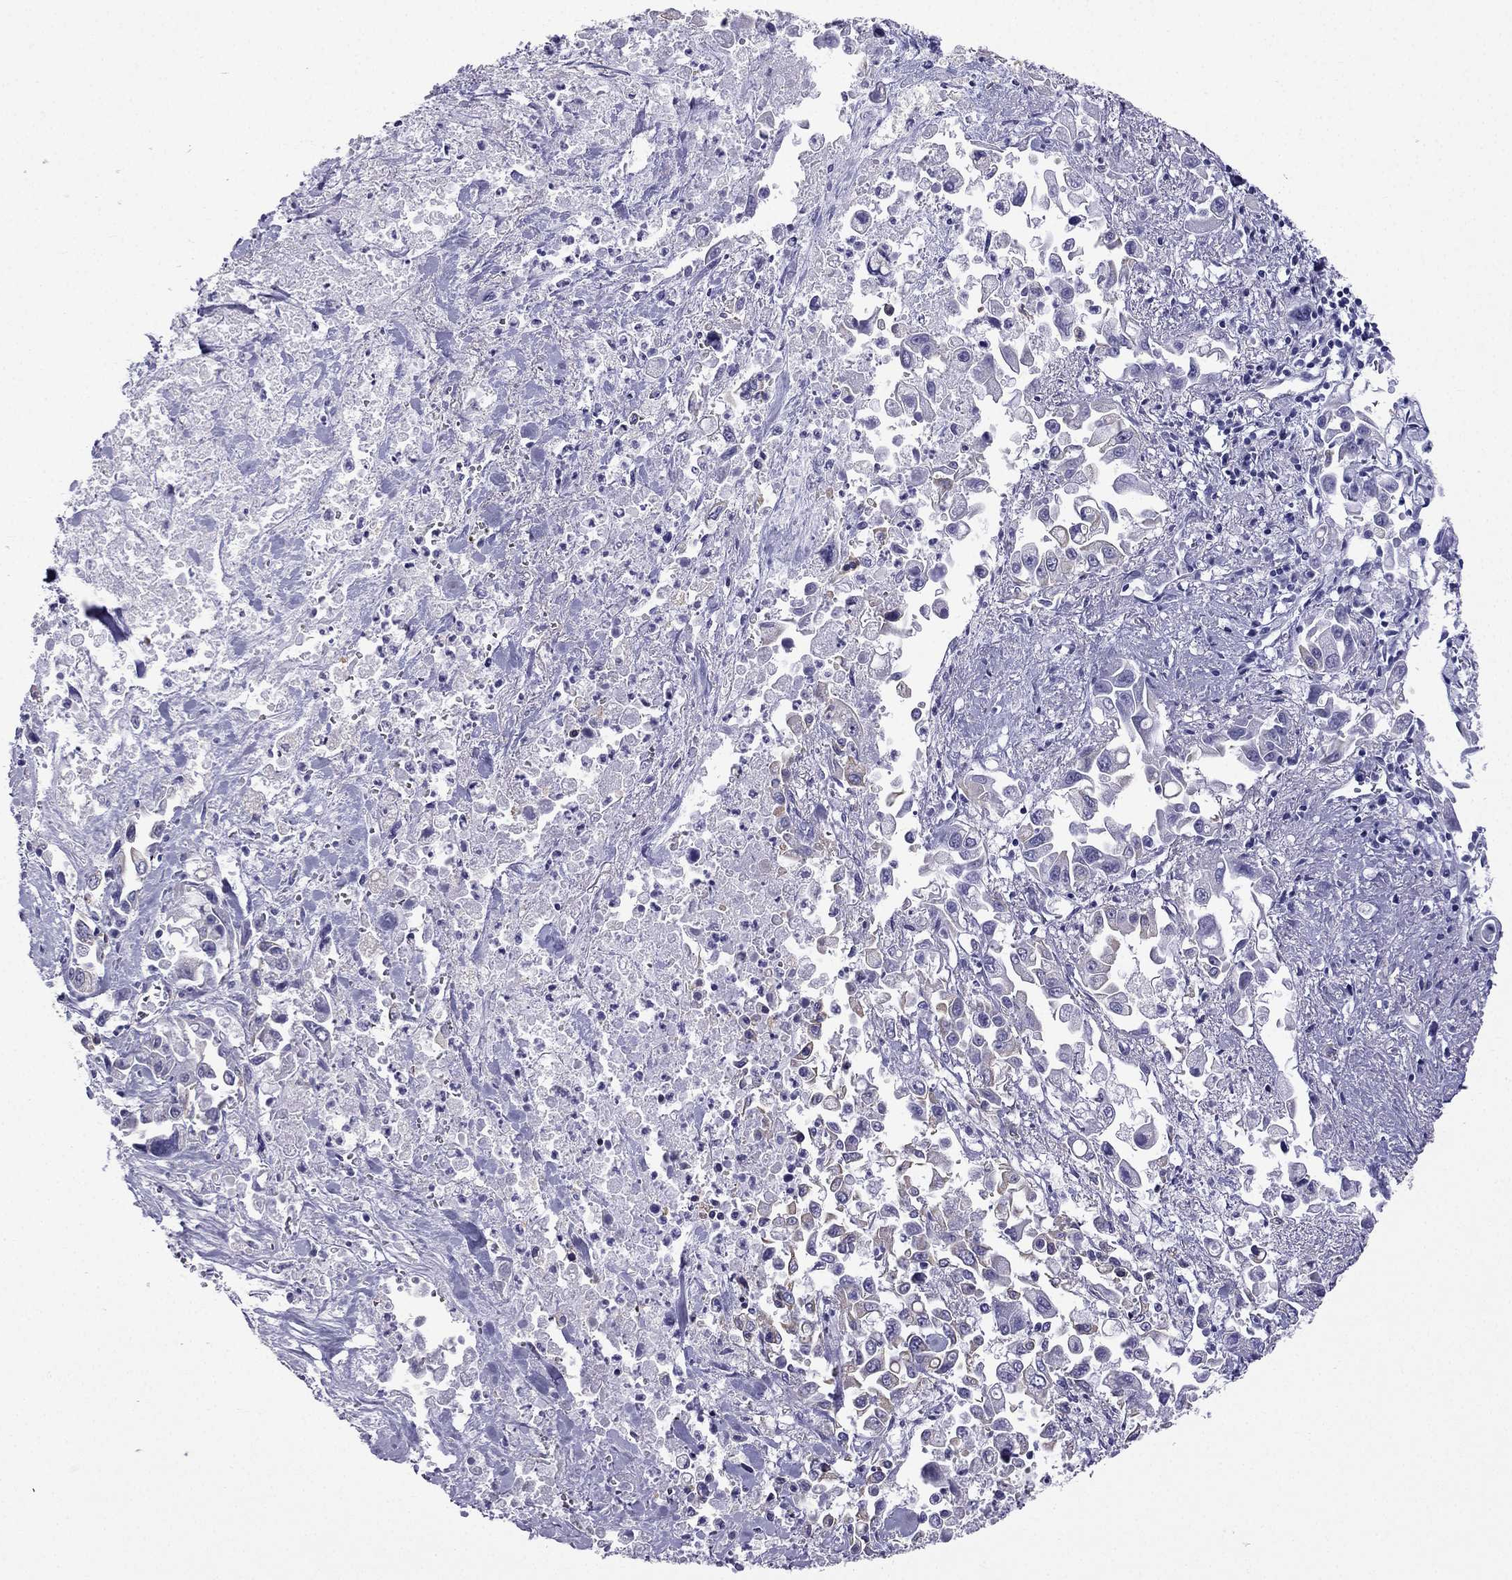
{"staining": {"intensity": "weak", "quantity": "<25%", "location": "cytoplasmic/membranous"}, "tissue": "pancreatic cancer", "cell_type": "Tumor cells", "image_type": "cancer", "snomed": [{"axis": "morphology", "description": "Adenocarcinoma, NOS"}, {"axis": "topography", "description": "Pancreas"}], "caption": "DAB (3,3'-diaminobenzidine) immunohistochemical staining of human adenocarcinoma (pancreatic) shows no significant positivity in tumor cells.", "gene": "GJA8", "patient": {"sex": "female", "age": 83}}